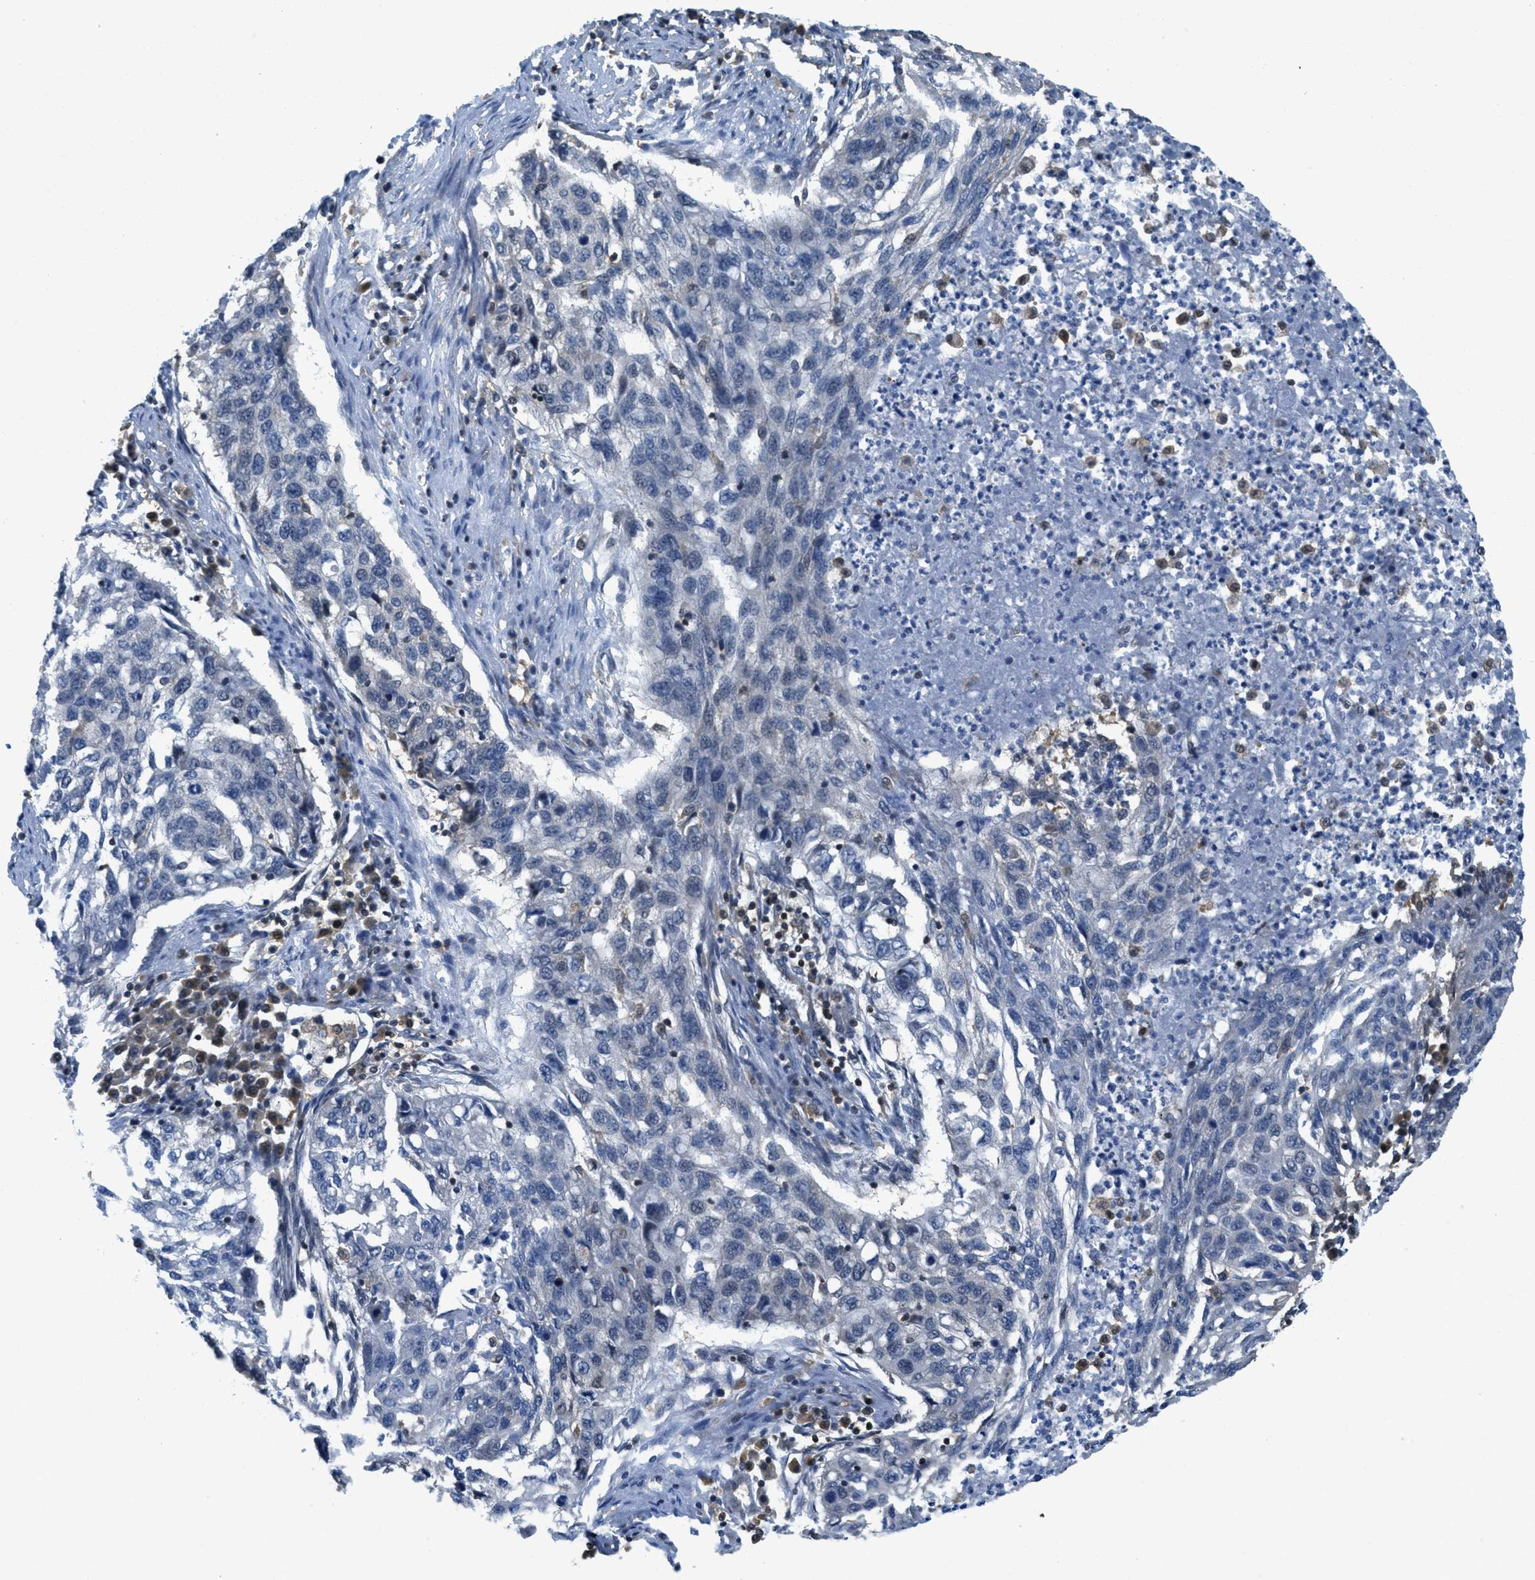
{"staining": {"intensity": "negative", "quantity": "none", "location": "none"}, "tissue": "lung cancer", "cell_type": "Tumor cells", "image_type": "cancer", "snomed": [{"axis": "morphology", "description": "Squamous cell carcinoma, NOS"}, {"axis": "topography", "description": "Lung"}], "caption": "Immunohistochemistry of lung cancer displays no staining in tumor cells.", "gene": "PIP5K1C", "patient": {"sex": "female", "age": 63}}